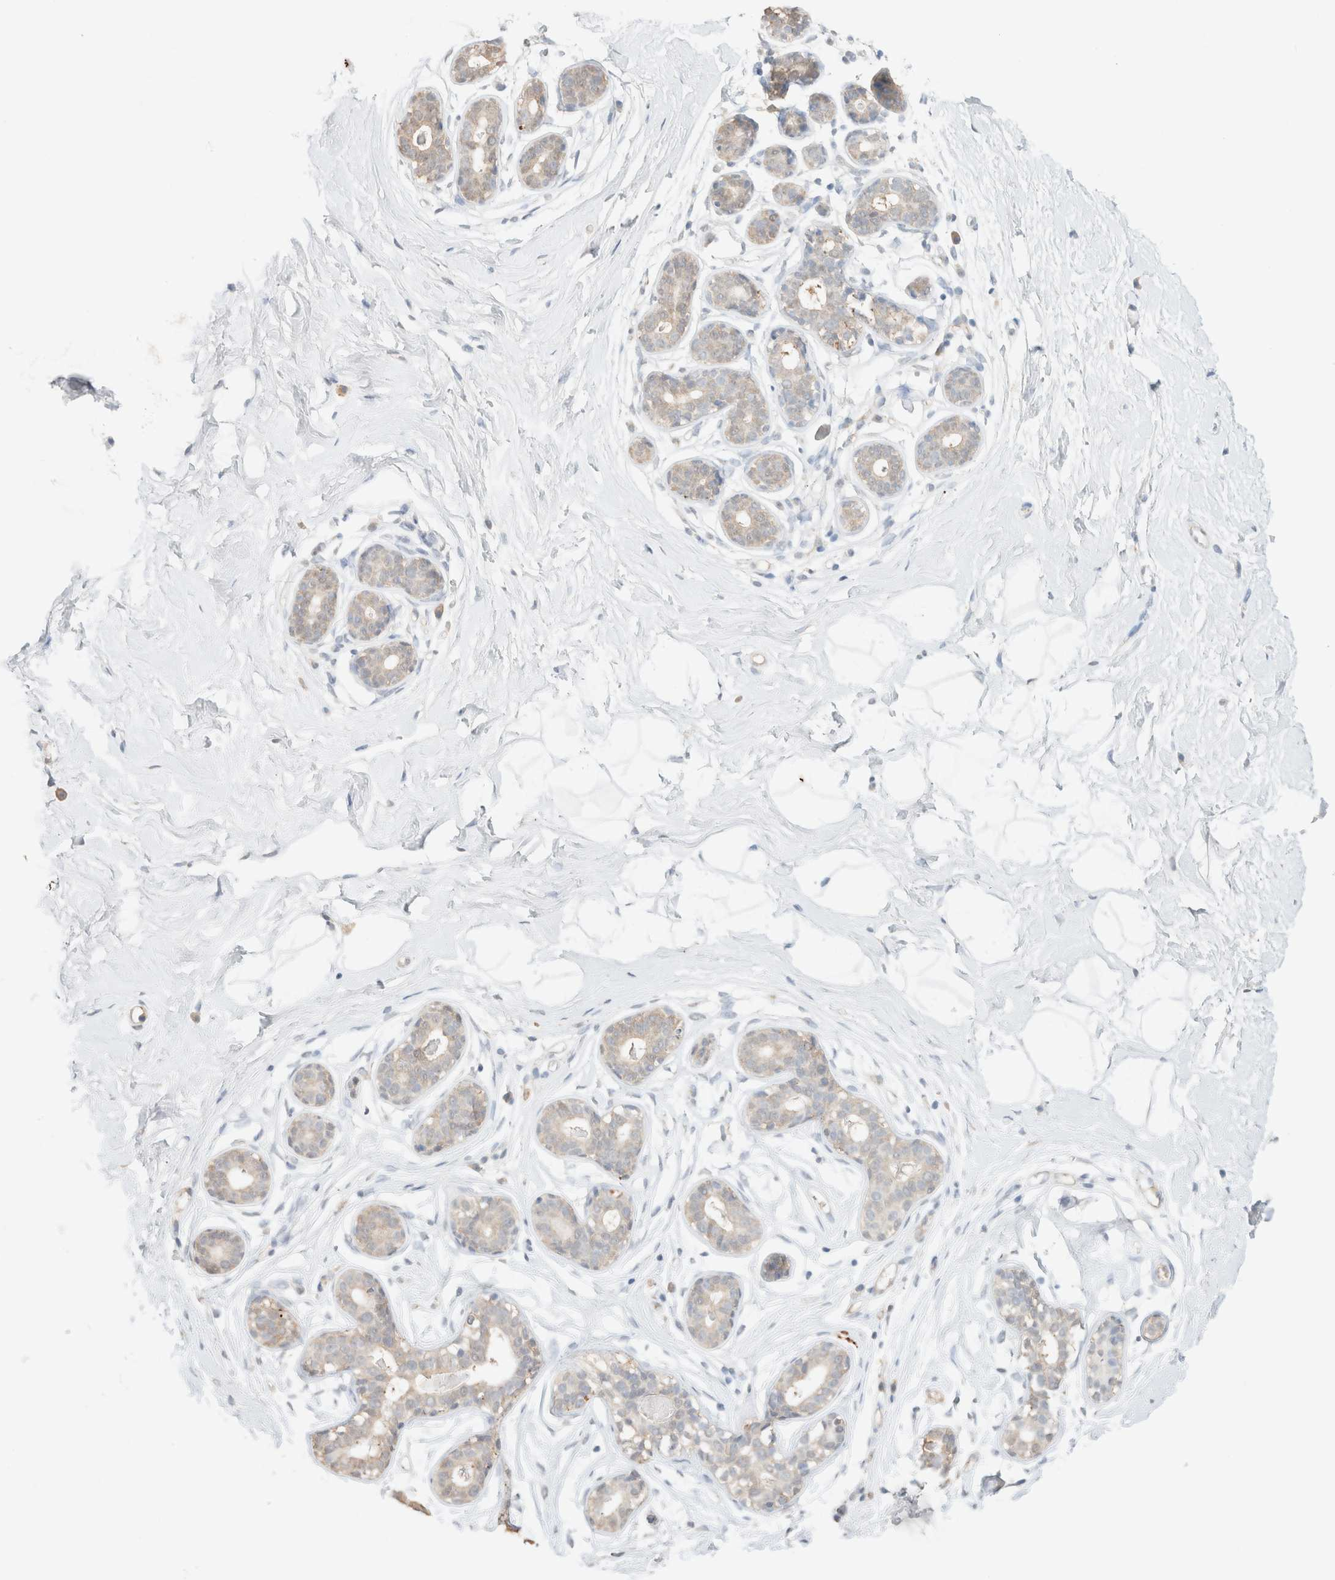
{"staining": {"intensity": "negative", "quantity": "none", "location": "none"}, "tissue": "breast", "cell_type": "Adipocytes", "image_type": "normal", "snomed": [{"axis": "morphology", "description": "Normal tissue, NOS"}, {"axis": "topography", "description": "Breast"}], "caption": "The histopathology image demonstrates no significant staining in adipocytes of breast.", "gene": "CPA1", "patient": {"sex": "female", "age": 23}}